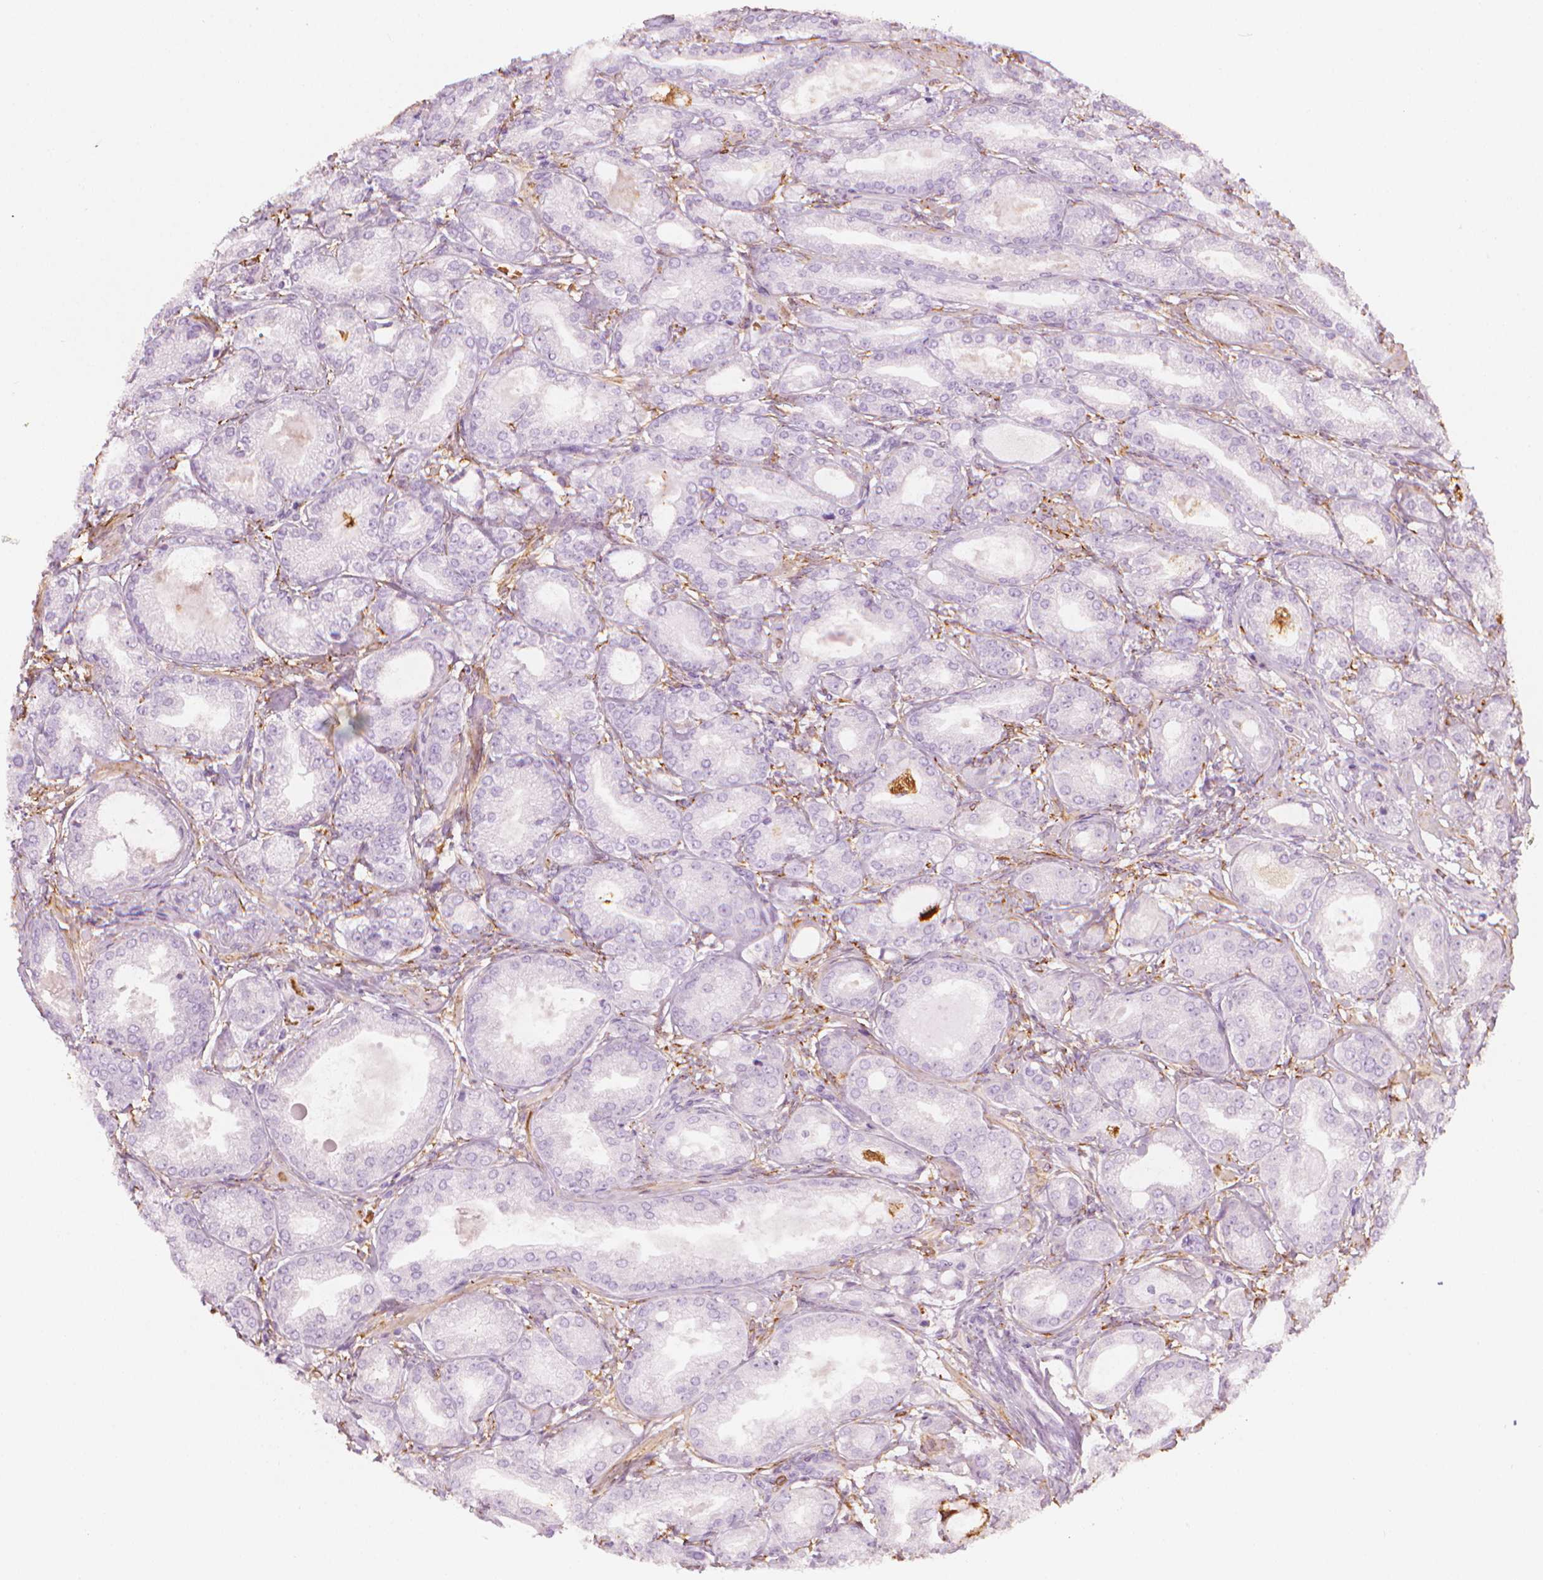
{"staining": {"intensity": "negative", "quantity": "none", "location": "none"}, "tissue": "prostate cancer", "cell_type": "Tumor cells", "image_type": "cancer", "snomed": [{"axis": "morphology", "description": "Adenocarcinoma, NOS"}, {"axis": "topography", "description": "Prostate and seminal vesicle, NOS"}, {"axis": "topography", "description": "Prostate"}], "caption": "Prostate cancer (adenocarcinoma) was stained to show a protein in brown. There is no significant expression in tumor cells.", "gene": "CES1", "patient": {"sex": "male", "age": 77}}